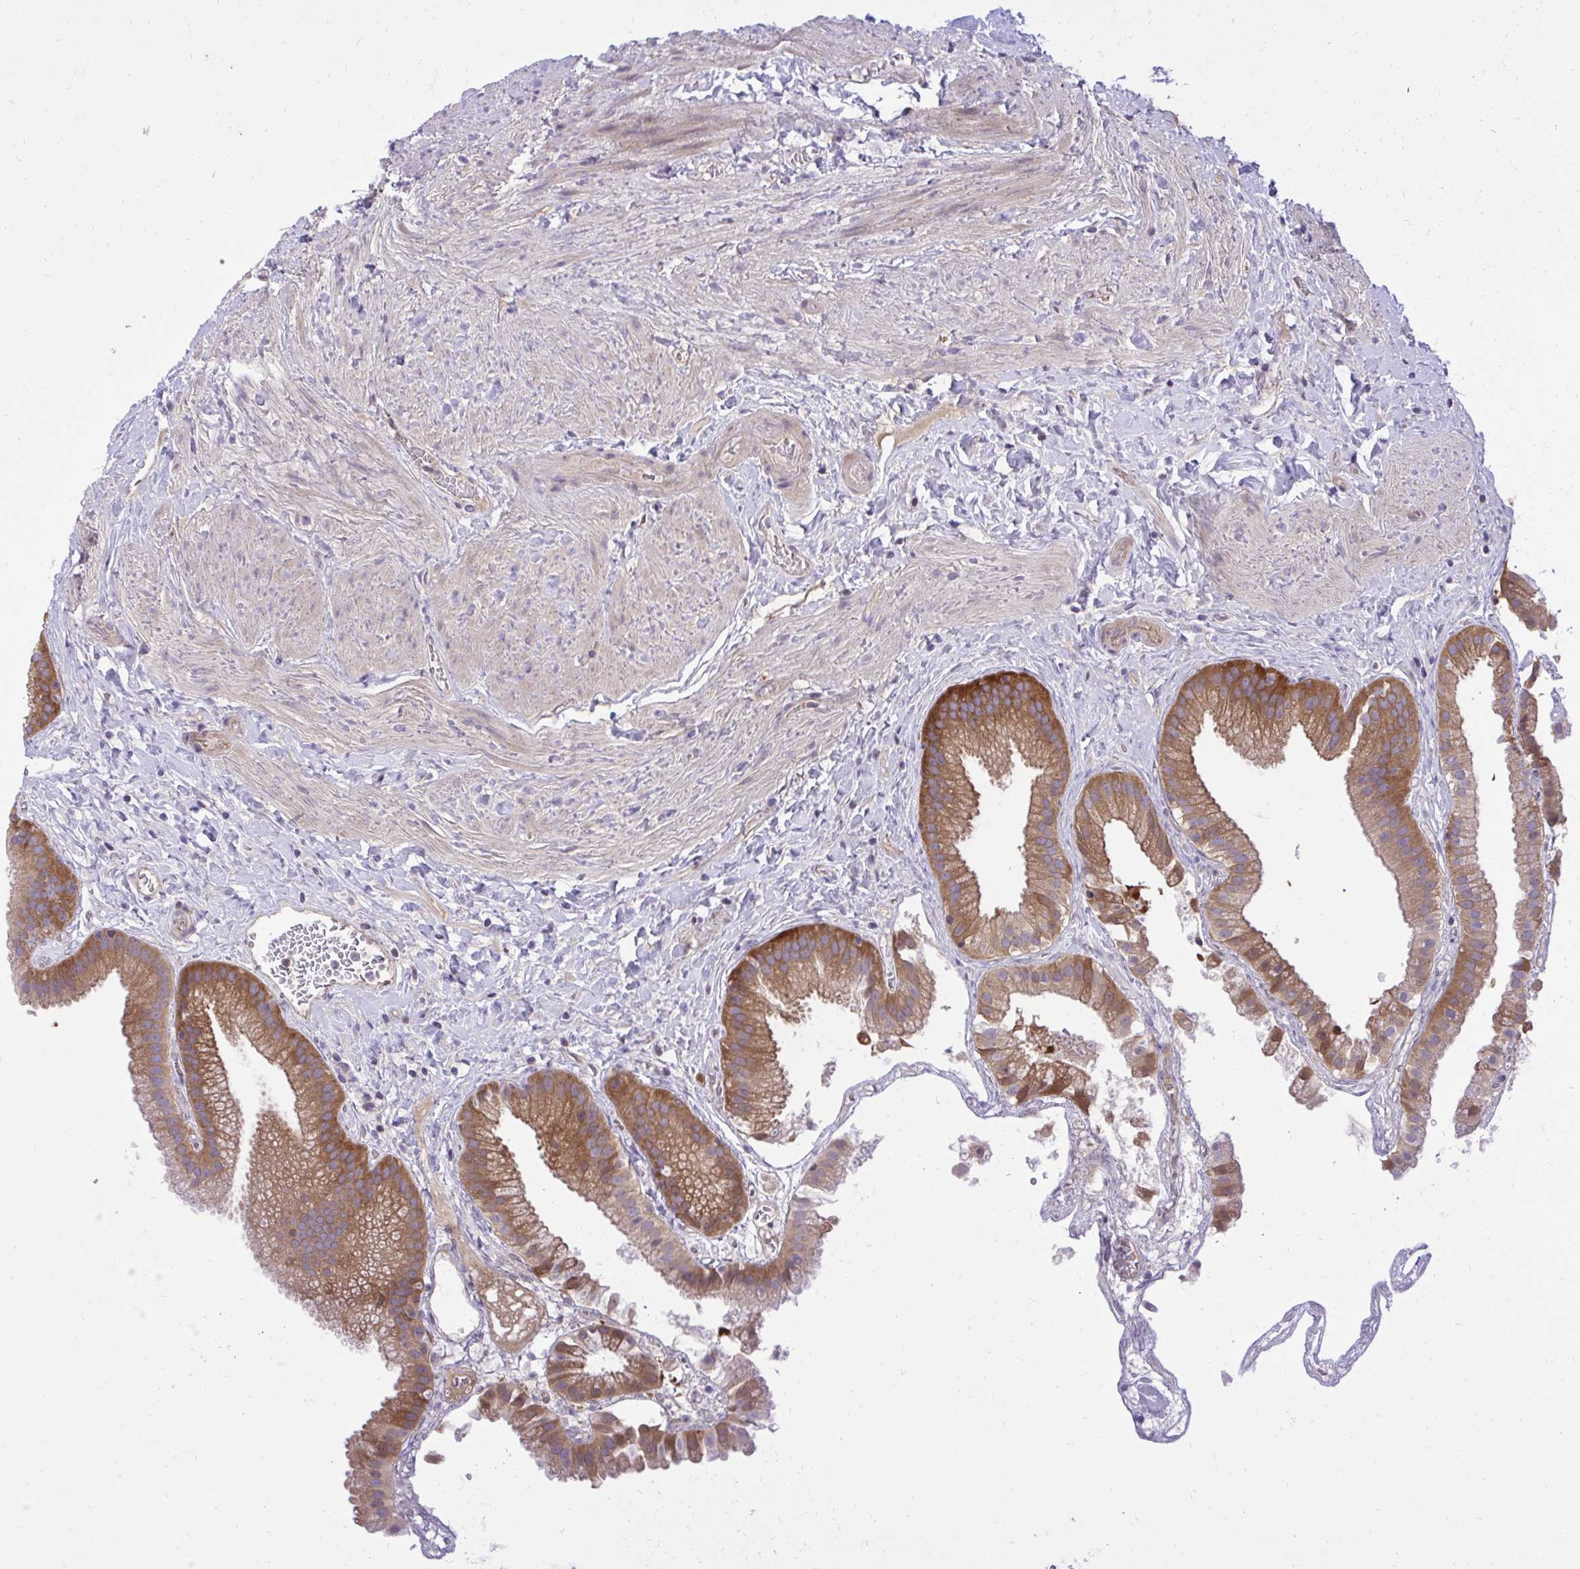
{"staining": {"intensity": "strong", "quantity": ">75%", "location": "cytoplasmic/membranous"}, "tissue": "gallbladder", "cell_type": "Glandular cells", "image_type": "normal", "snomed": [{"axis": "morphology", "description": "Normal tissue, NOS"}, {"axis": "topography", "description": "Gallbladder"}], "caption": "The immunohistochemical stain highlights strong cytoplasmic/membranous expression in glandular cells of benign gallbladder.", "gene": "PPP5C", "patient": {"sex": "female", "age": 63}}